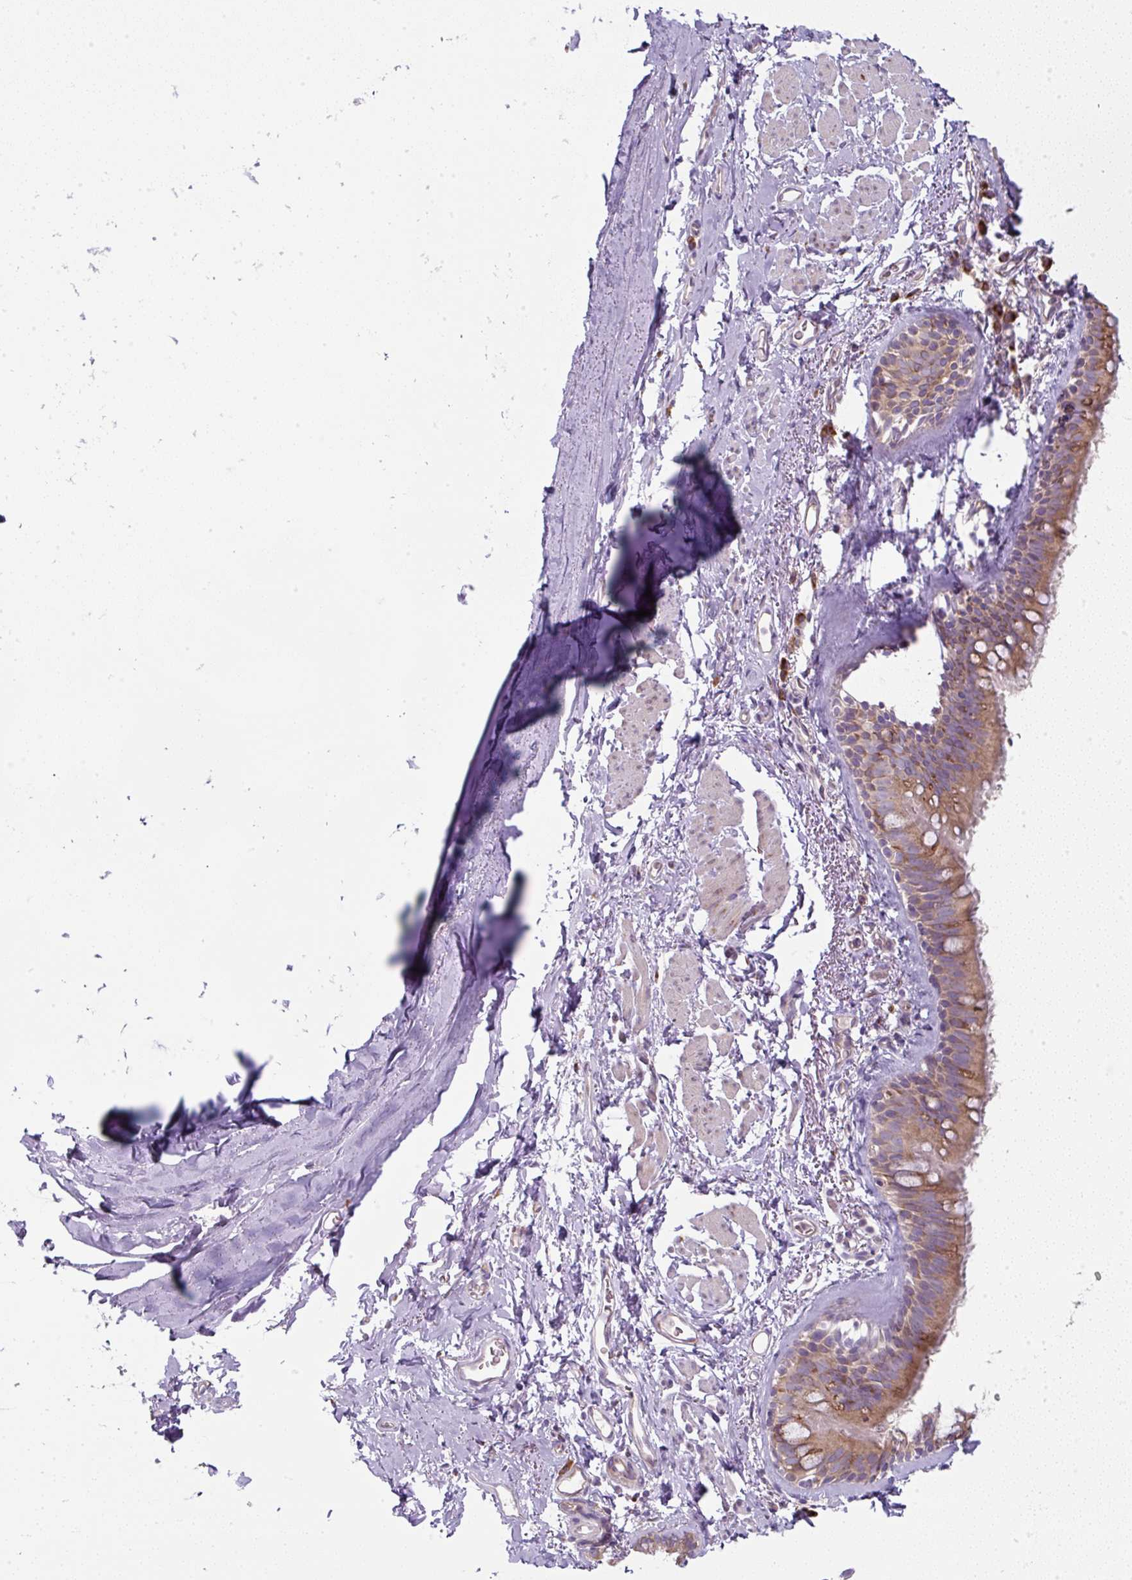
{"staining": {"intensity": "moderate", "quantity": ">75%", "location": "cytoplasmic/membranous"}, "tissue": "bronchus", "cell_type": "Respiratory epithelial cells", "image_type": "normal", "snomed": [{"axis": "morphology", "description": "Normal tissue, NOS"}, {"axis": "topography", "description": "Bronchus"}], "caption": "Bronchus stained for a protein demonstrates moderate cytoplasmic/membranous positivity in respiratory epithelial cells. (Stains: DAB in brown, nuclei in blue, Microscopy: brightfield microscopy at high magnification).", "gene": "MLX", "patient": {"sex": "male", "age": 67}}